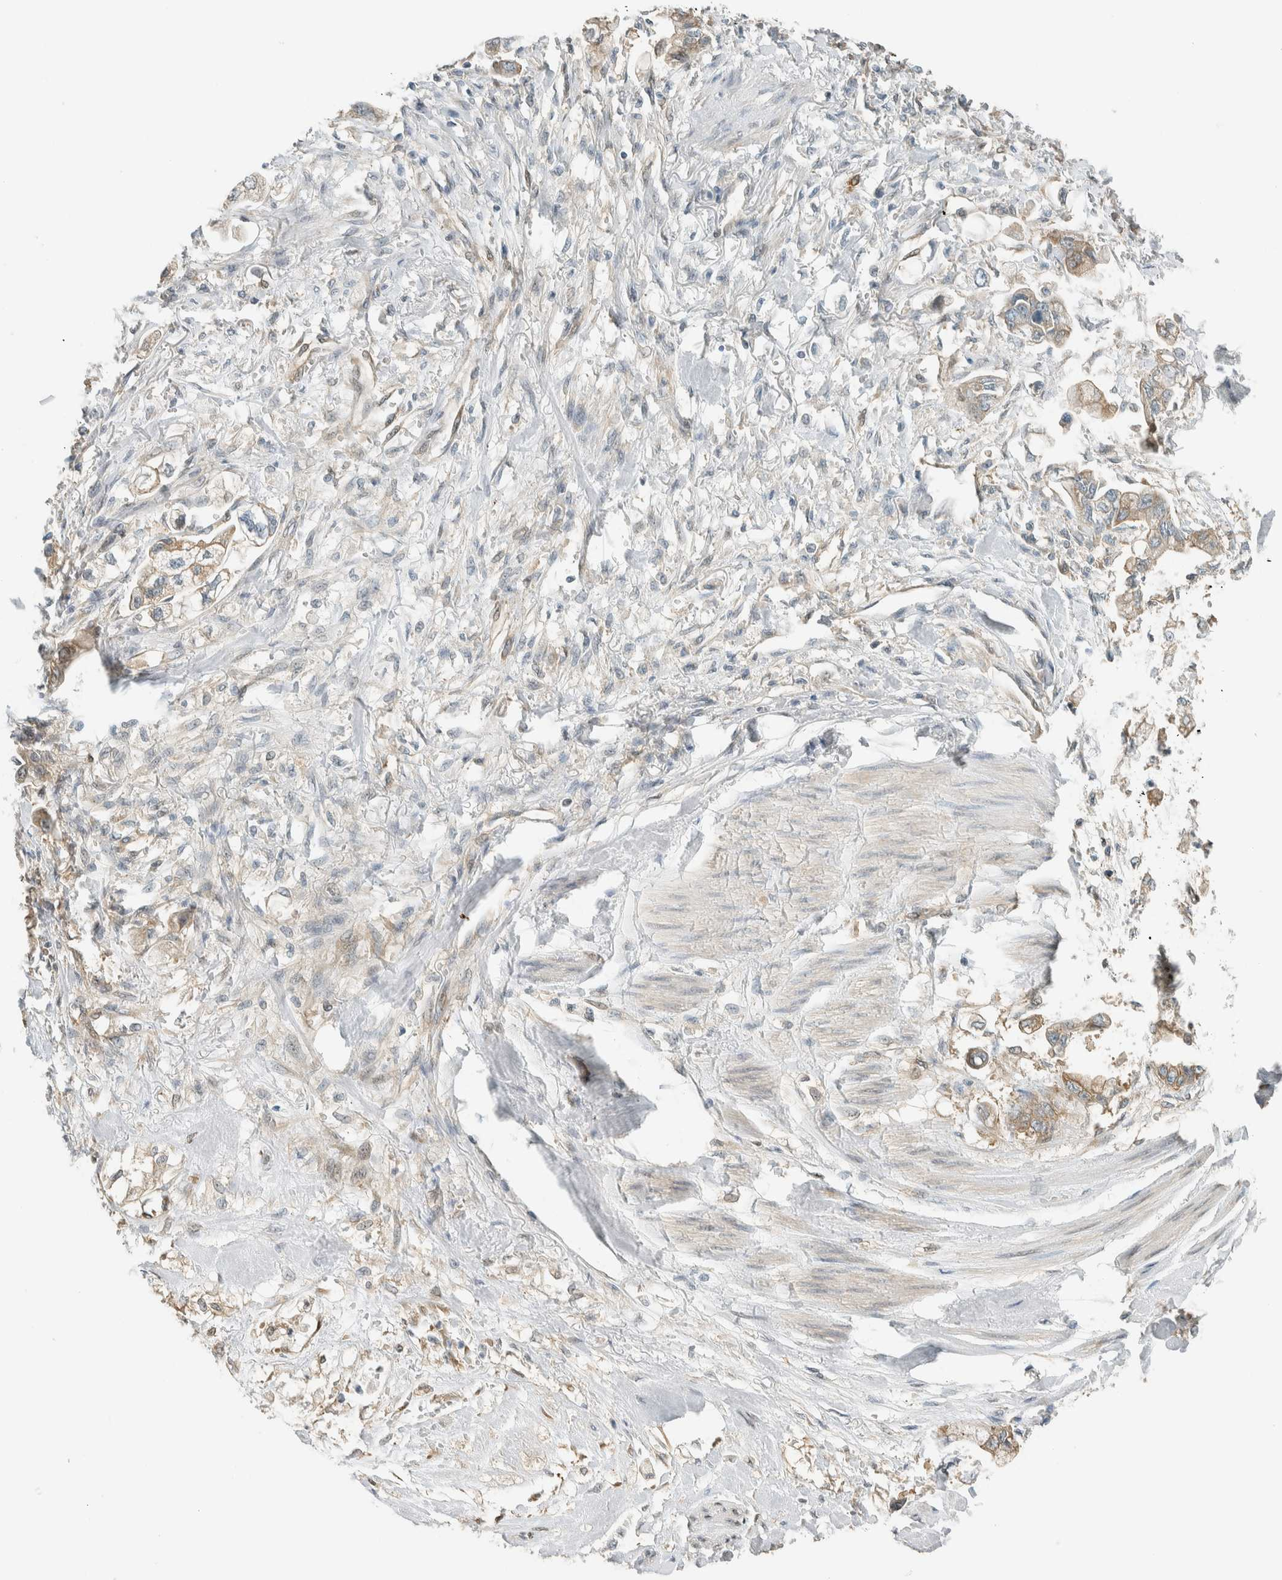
{"staining": {"intensity": "weak", "quantity": "<25%", "location": "cytoplasmic/membranous"}, "tissue": "stomach cancer", "cell_type": "Tumor cells", "image_type": "cancer", "snomed": [{"axis": "morphology", "description": "Normal tissue, NOS"}, {"axis": "morphology", "description": "Adenocarcinoma, NOS"}, {"axis": "topography", "description": "Stomach"}], "caption": "High magnification brightfield microscopy of stomach cancer stained with DAB (brown) and counterstained with hematoxylin (blue): tumor cells show no significant expression. Nuclei are stained in blue.", "gene": "NIBAN2", "patient": {"sex": "male", "age": 62}}